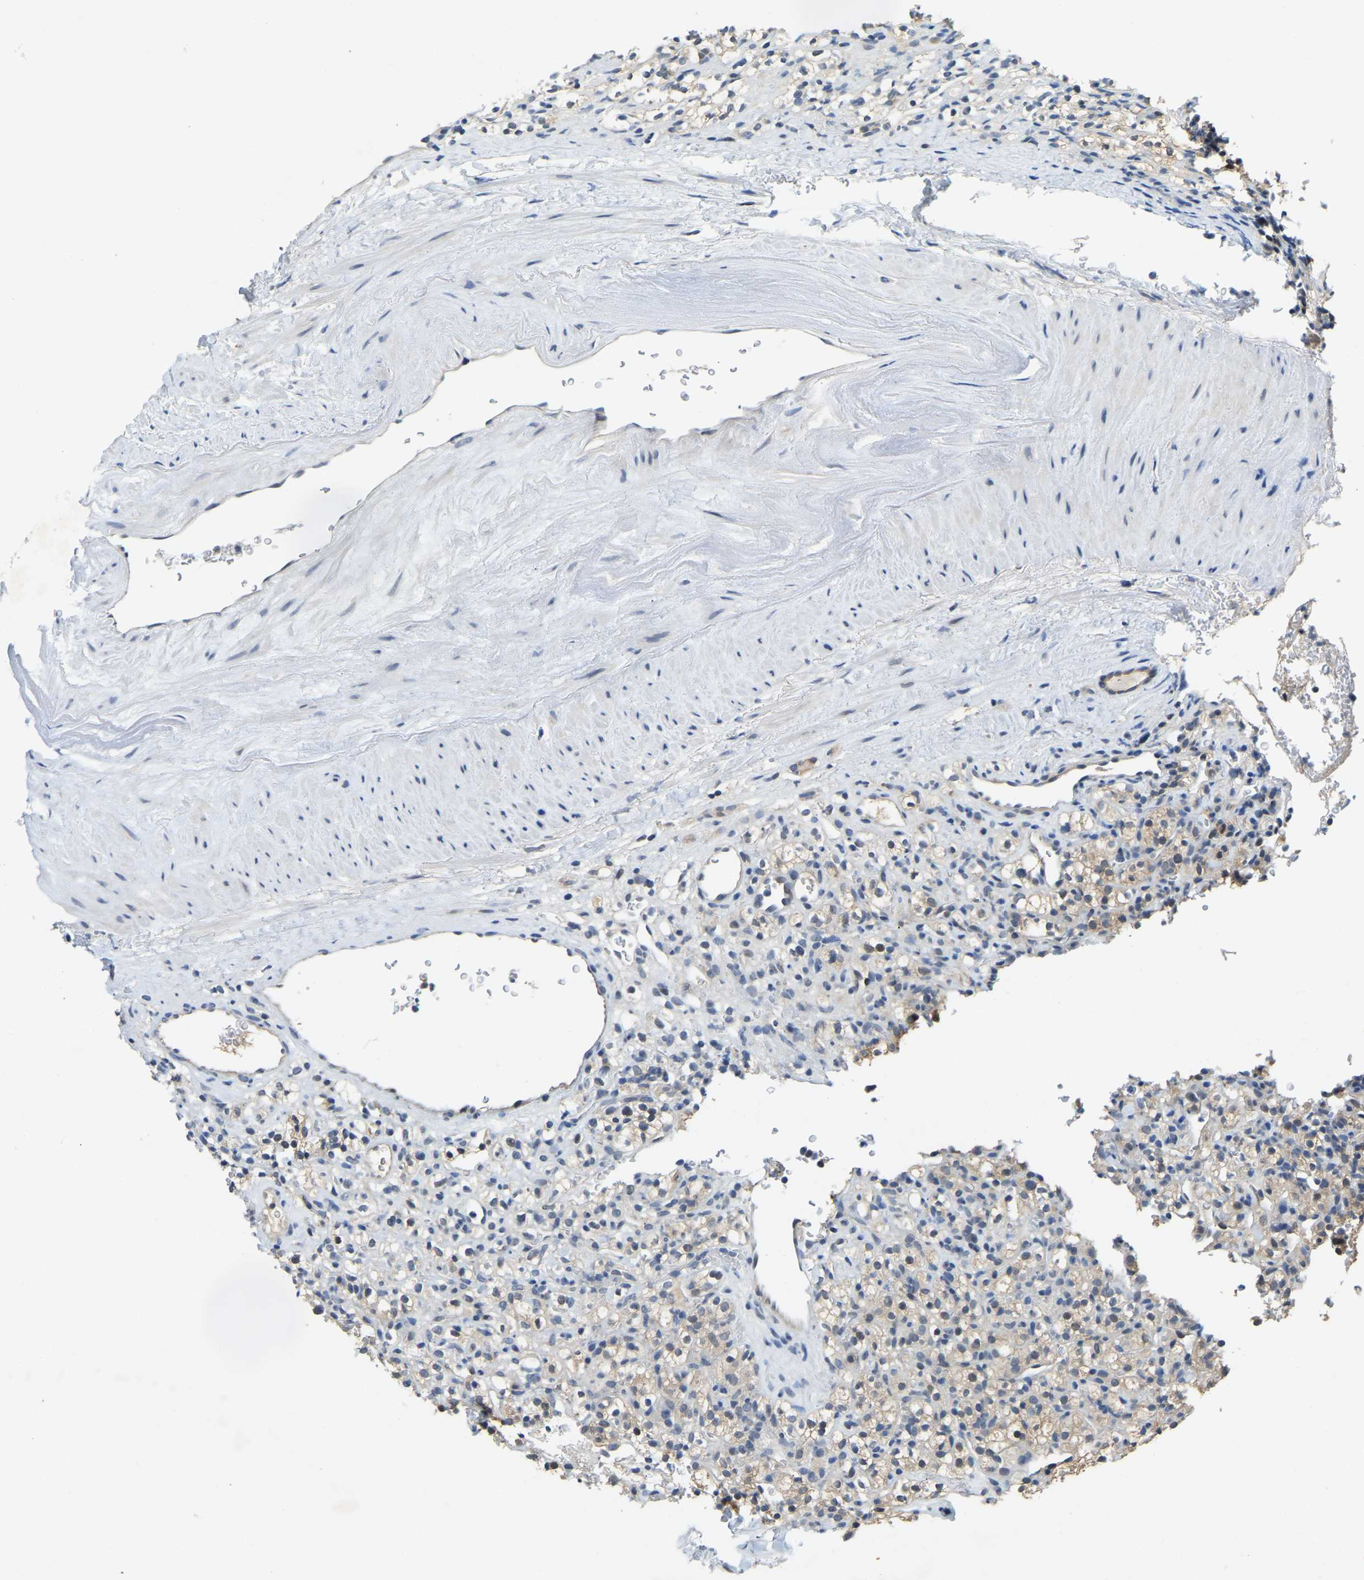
{"staining": {"intensity": "negative", "quantity": "none", "location": "none"}, "tissue": "renal cancer", "cell_type": "Tumor cells", "image_type": "cancer", "snomed": [{"axis": "morphology", "description": "Normal tissue, NOS"}, {"axis": "morphology", "description": "Adenocarcinoma, NOS"}, {"axis": "topography", "description": "Kidney"}], "caption": "High power microscopy photomicrograph of an IHC photomicrograph of renal cancer (adenocarcinoma), revealing no significant staining in tumor cells.", "gene": "AHNAK", "patient": {"sex": "female", "age": 72}}